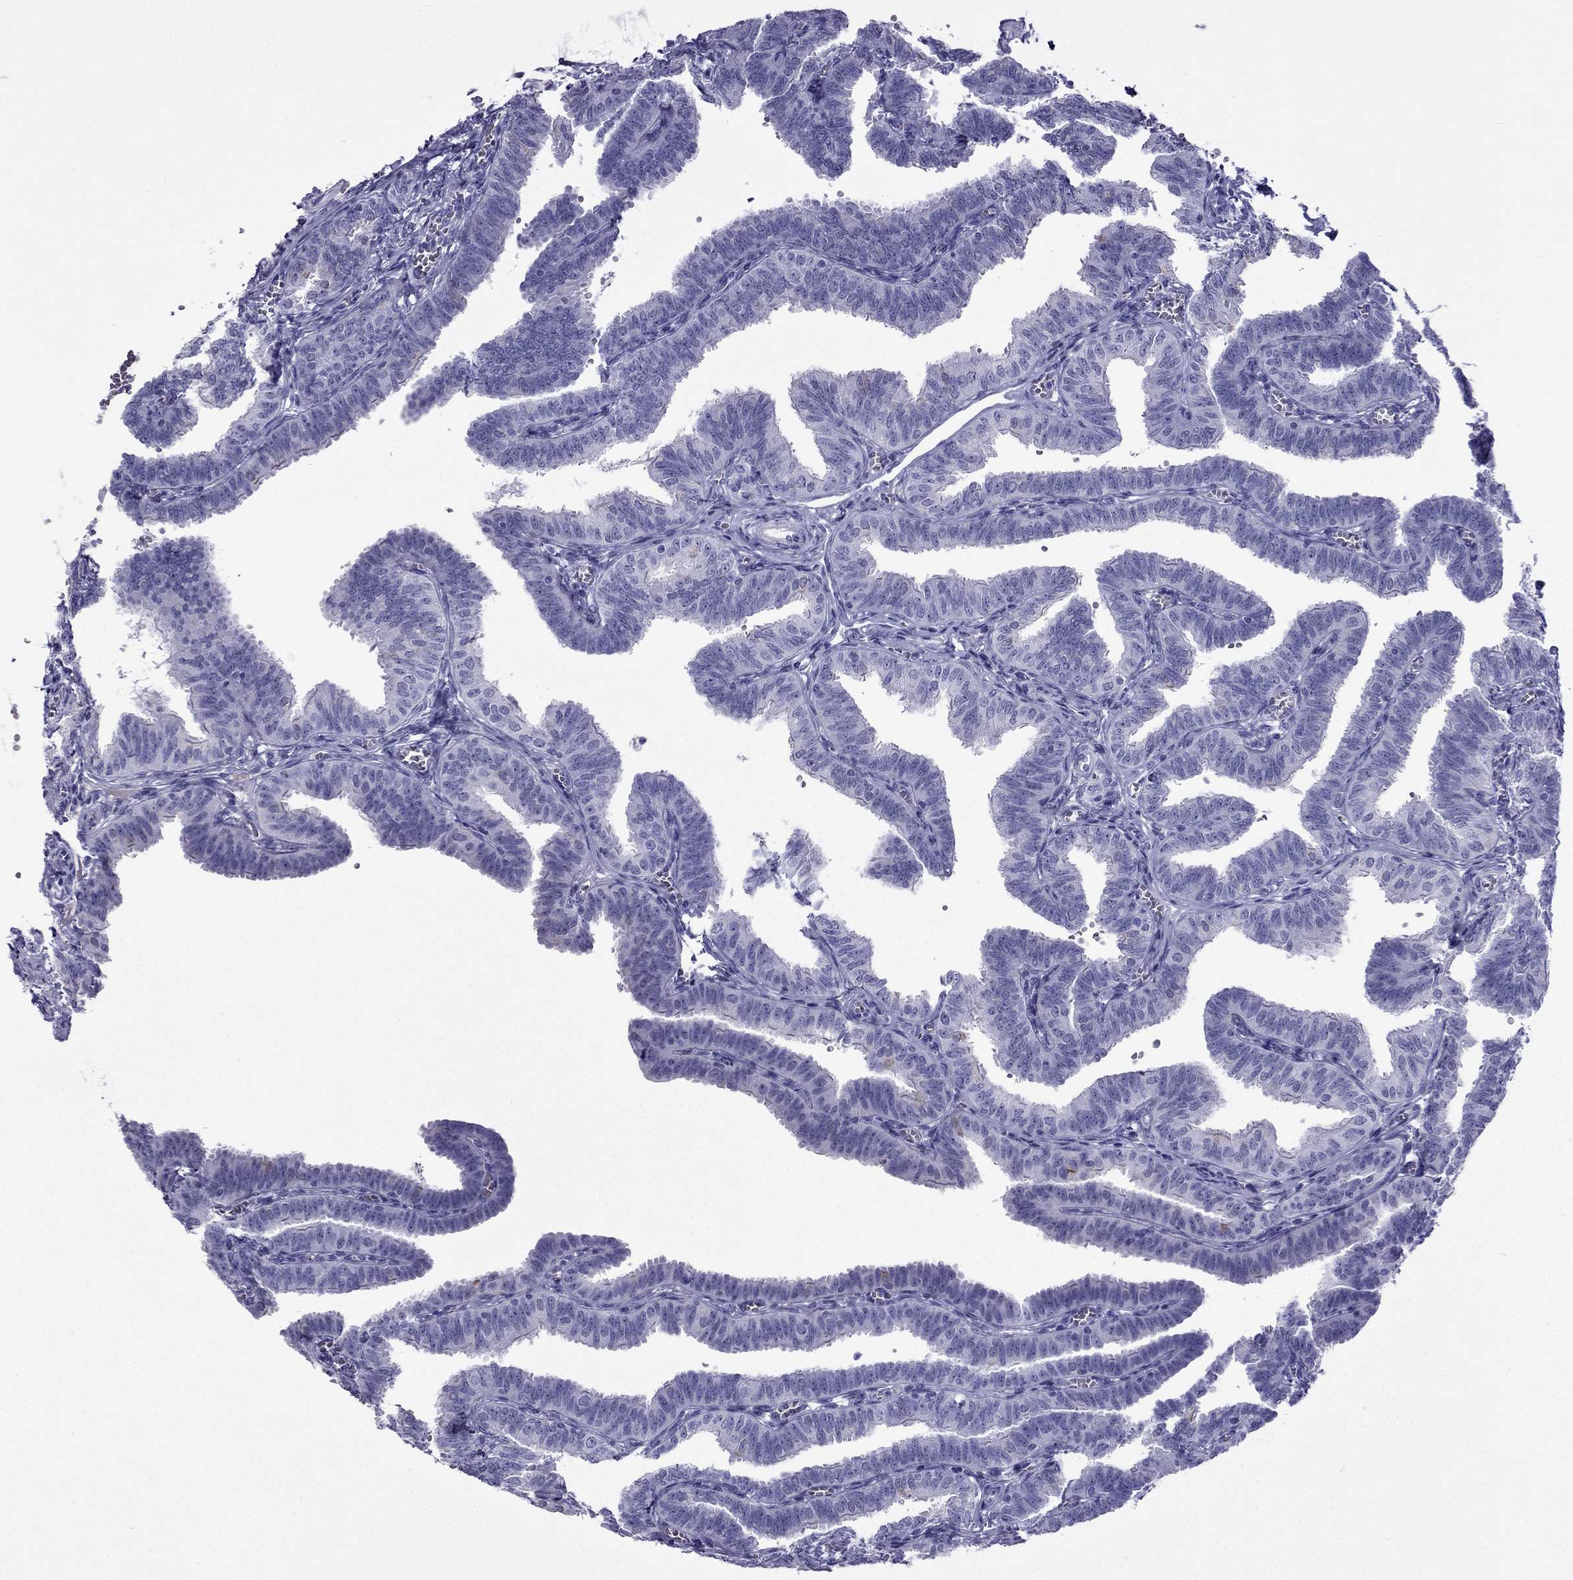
{"staining": {"intensity": "negative", "quantity": "none", "location": "none"}, "tissue": "fallopian tube", "cell_type": "Glandular cells", "image_type": "normal", "snomed": [{"axis": "morphology", "description": "Normal tissue, NOS"}, {"axis": "topography", "description": "Fallopian tube"}], "caption": "This is a image of immunohistochemistry (IHC) staining of unremarkable fallopian tube, which shows no expression in glandular cells. (IHC, brightfield microscopy, high magnification).", "gene": "TFF3", "patient": {"sex": "female", "age": 25}}